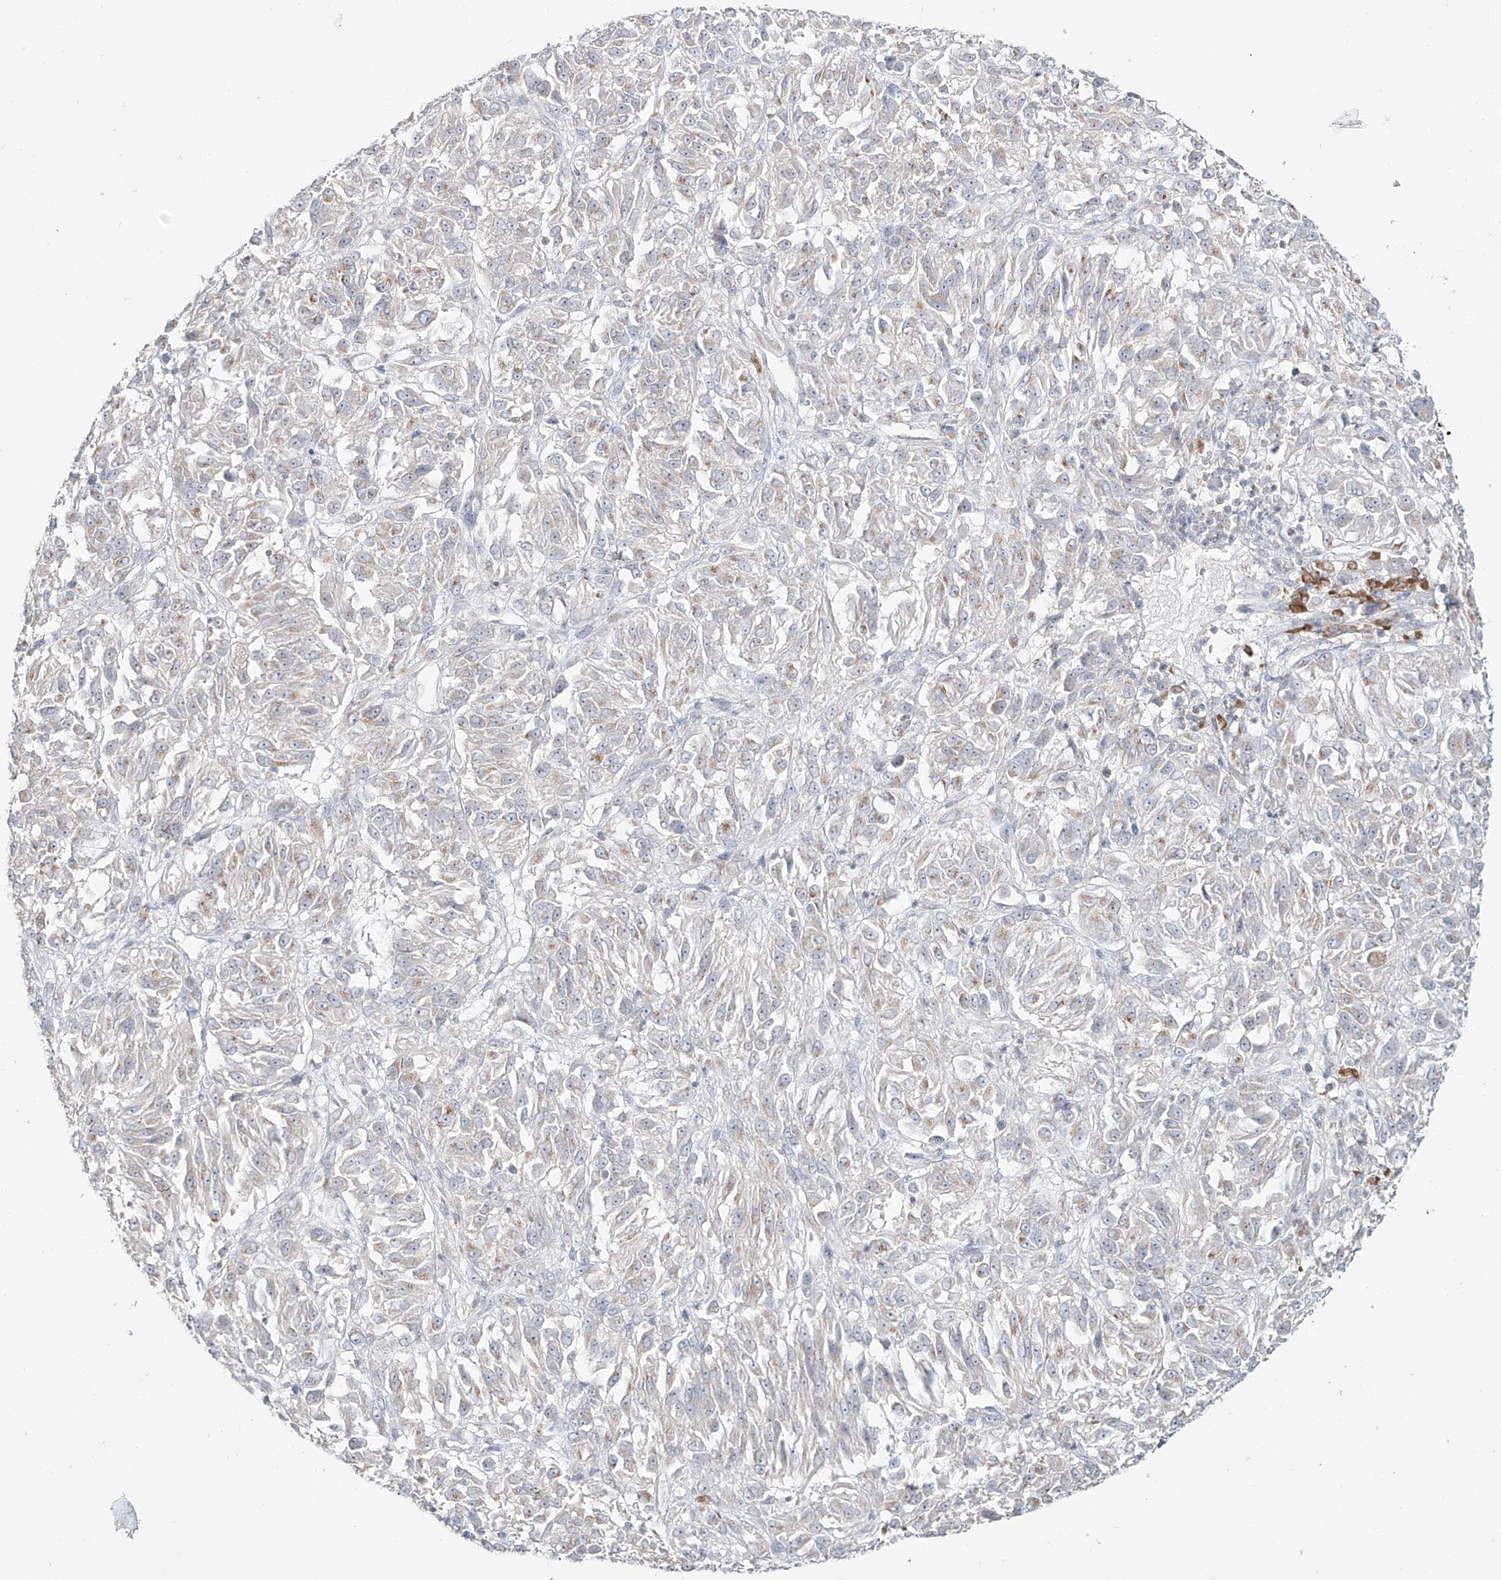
{"staining": {"intensity": "negative", "quantity": "none", "location": "none"}, "tissue": "melanoma", "cell_type": "Tumor cells", "image_type": "cancer", "snomed": [{"axis": "morphology", "description": "Malignant melanoma, Metastatic site"}, {"axis": "topography", "description": "Lung"}], "caption": "Tumor cells show no significant protein expression in malignant melanoma (metastatic site). The staining is performed using DAB (3,3'-diaminobenzidine) brown chromogen with nuclei counter-stained in using hematoxylin.", "gene": "BSDC1", "patient": {"sex": "male", "age": 64}}